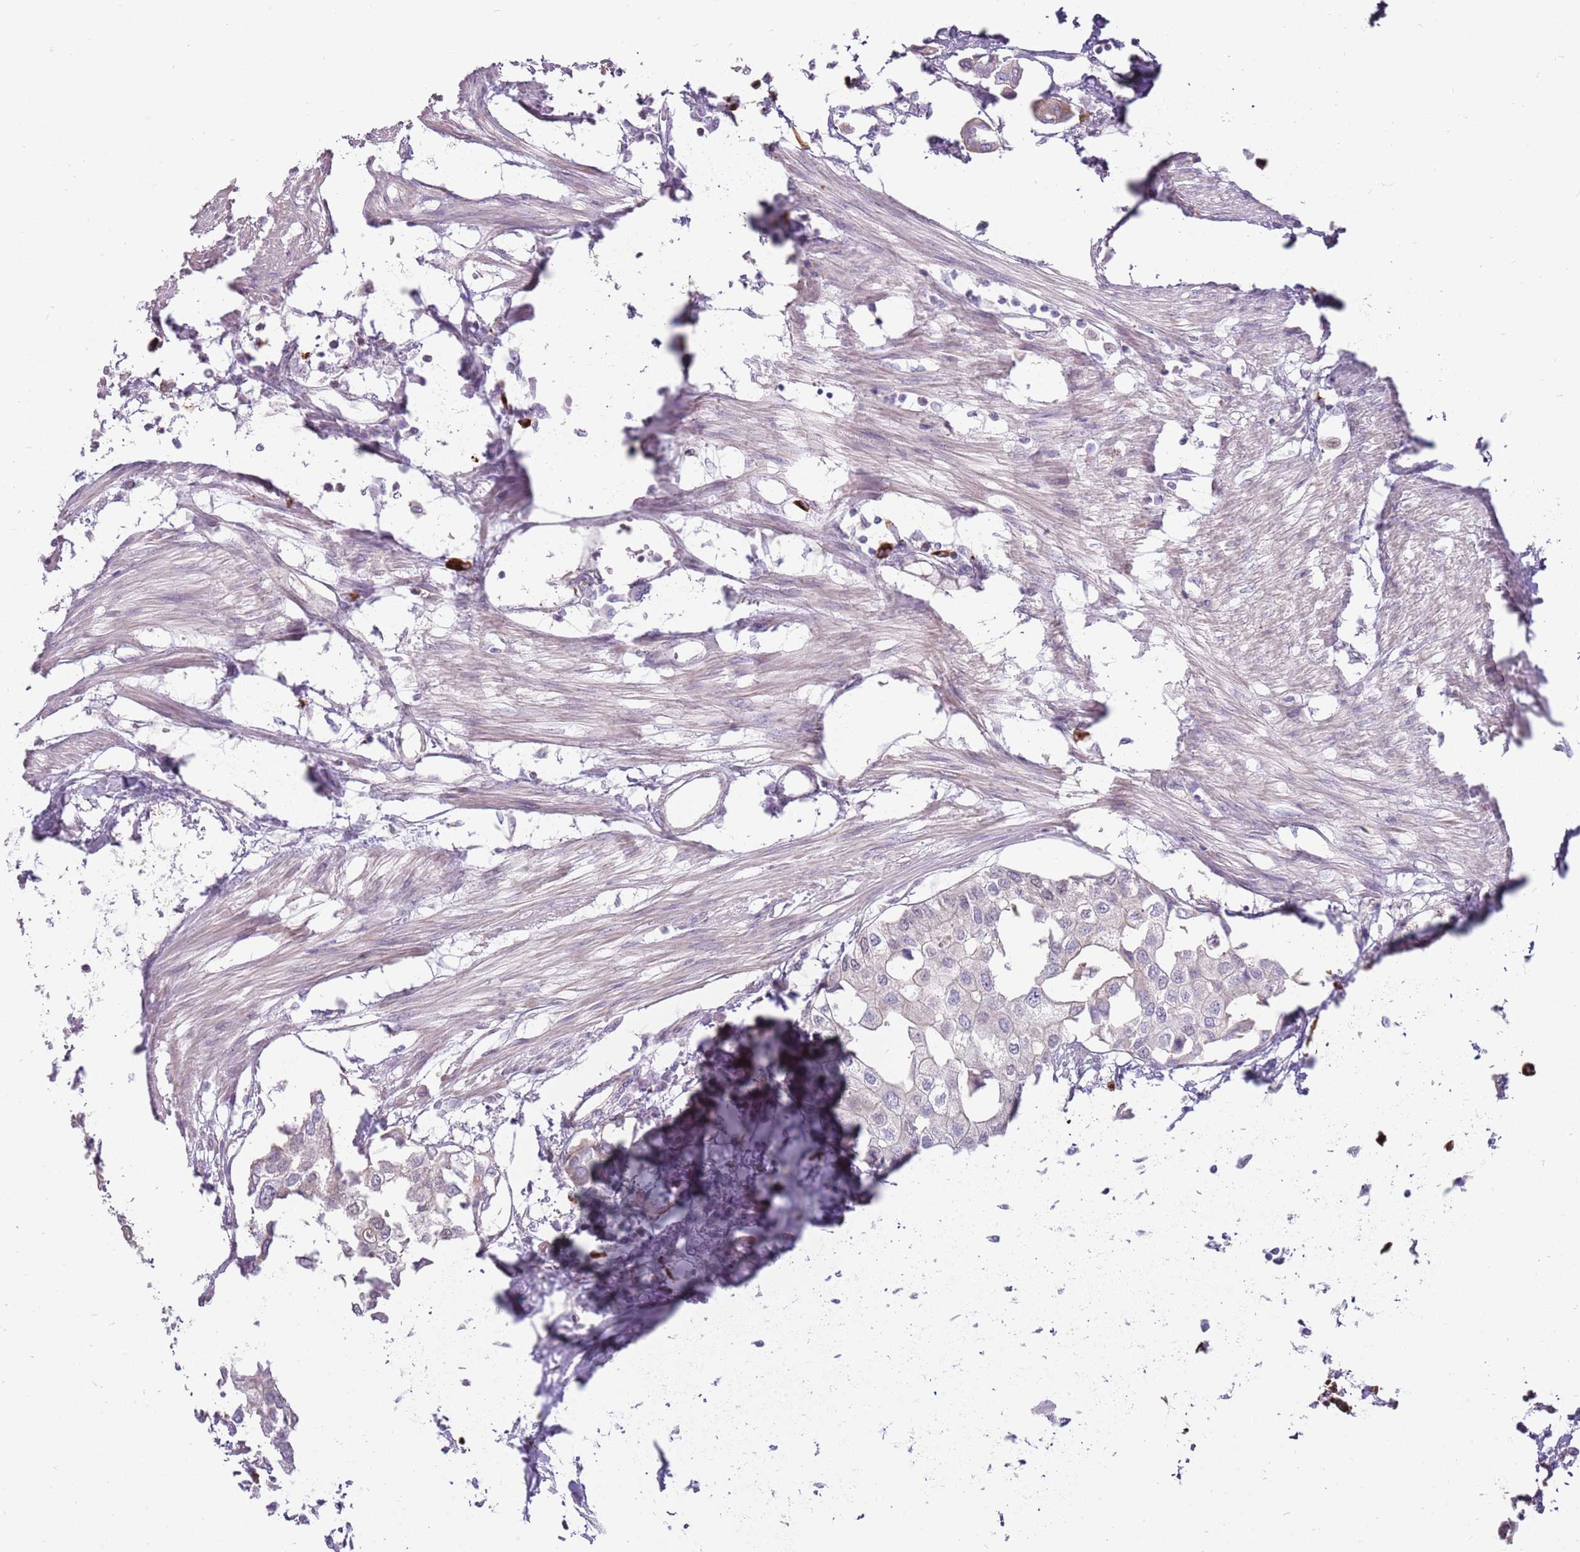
{"staining": {"intensity": "negative", "quantity": "none", "location": "none"}, "tissue": "urothelial cancer", "cell_type": "Tumor cells", "image_type": "cancer", "snomed": [{"axis": "morphology", "description": "Urothelial carcinoma, High grade"}, {"axis": "topography", "description": "Urinary bladder"}], "caption": "Tumor cells show no significant protein positivity in high-grade urothelial carcinoma. (Stains: DAB immunohistochemistry with hematoxylin counter stain, Microscopy: brightfield microscopy at high magnification).", "gene": "MCUB", "patient": {"sex": "male", "age": 64}}